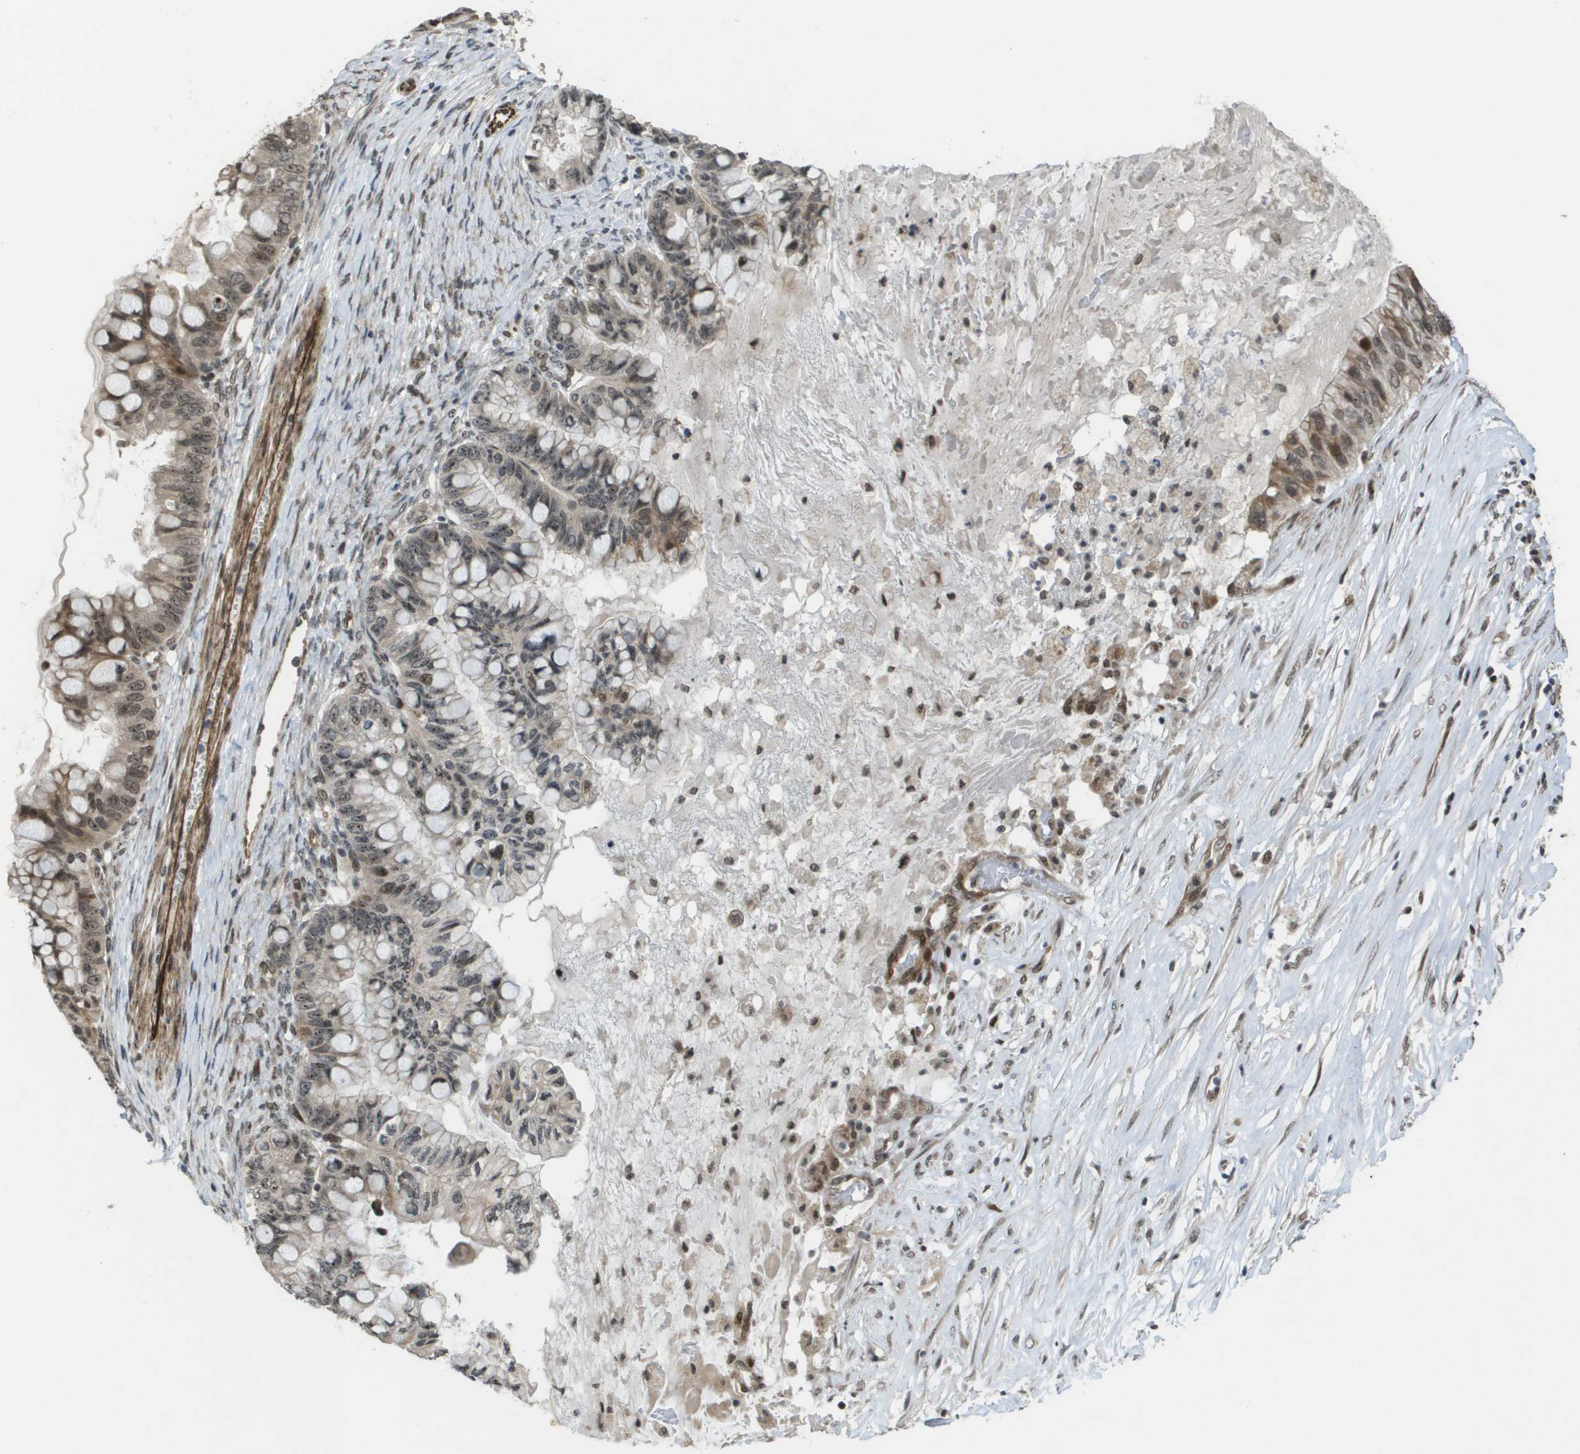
{"staining": {"intensity": "moderate", "quantity": ">75%", "location": "cytoplasmic/membranous,nuclear"}, "tissue": "ovarian cancer", "cell_type": "Tumor cells", "image_type": "cancer", "snomed": [{"axis": "morphology", "description": "Cystadenocarcinoma, mucinous, NOS"}, {"axis": "topography", "description": "Ovary"}], "caption": "Immunohistochemical staining of mucinous cystadenocarcinoma (ovarian) displays moderate cytoplasmic/membranous and nuclear protein expression in approximately >75% of tumor cells.", "gene": "KAT5", "patient": {"sex": "female", "age": 80}}